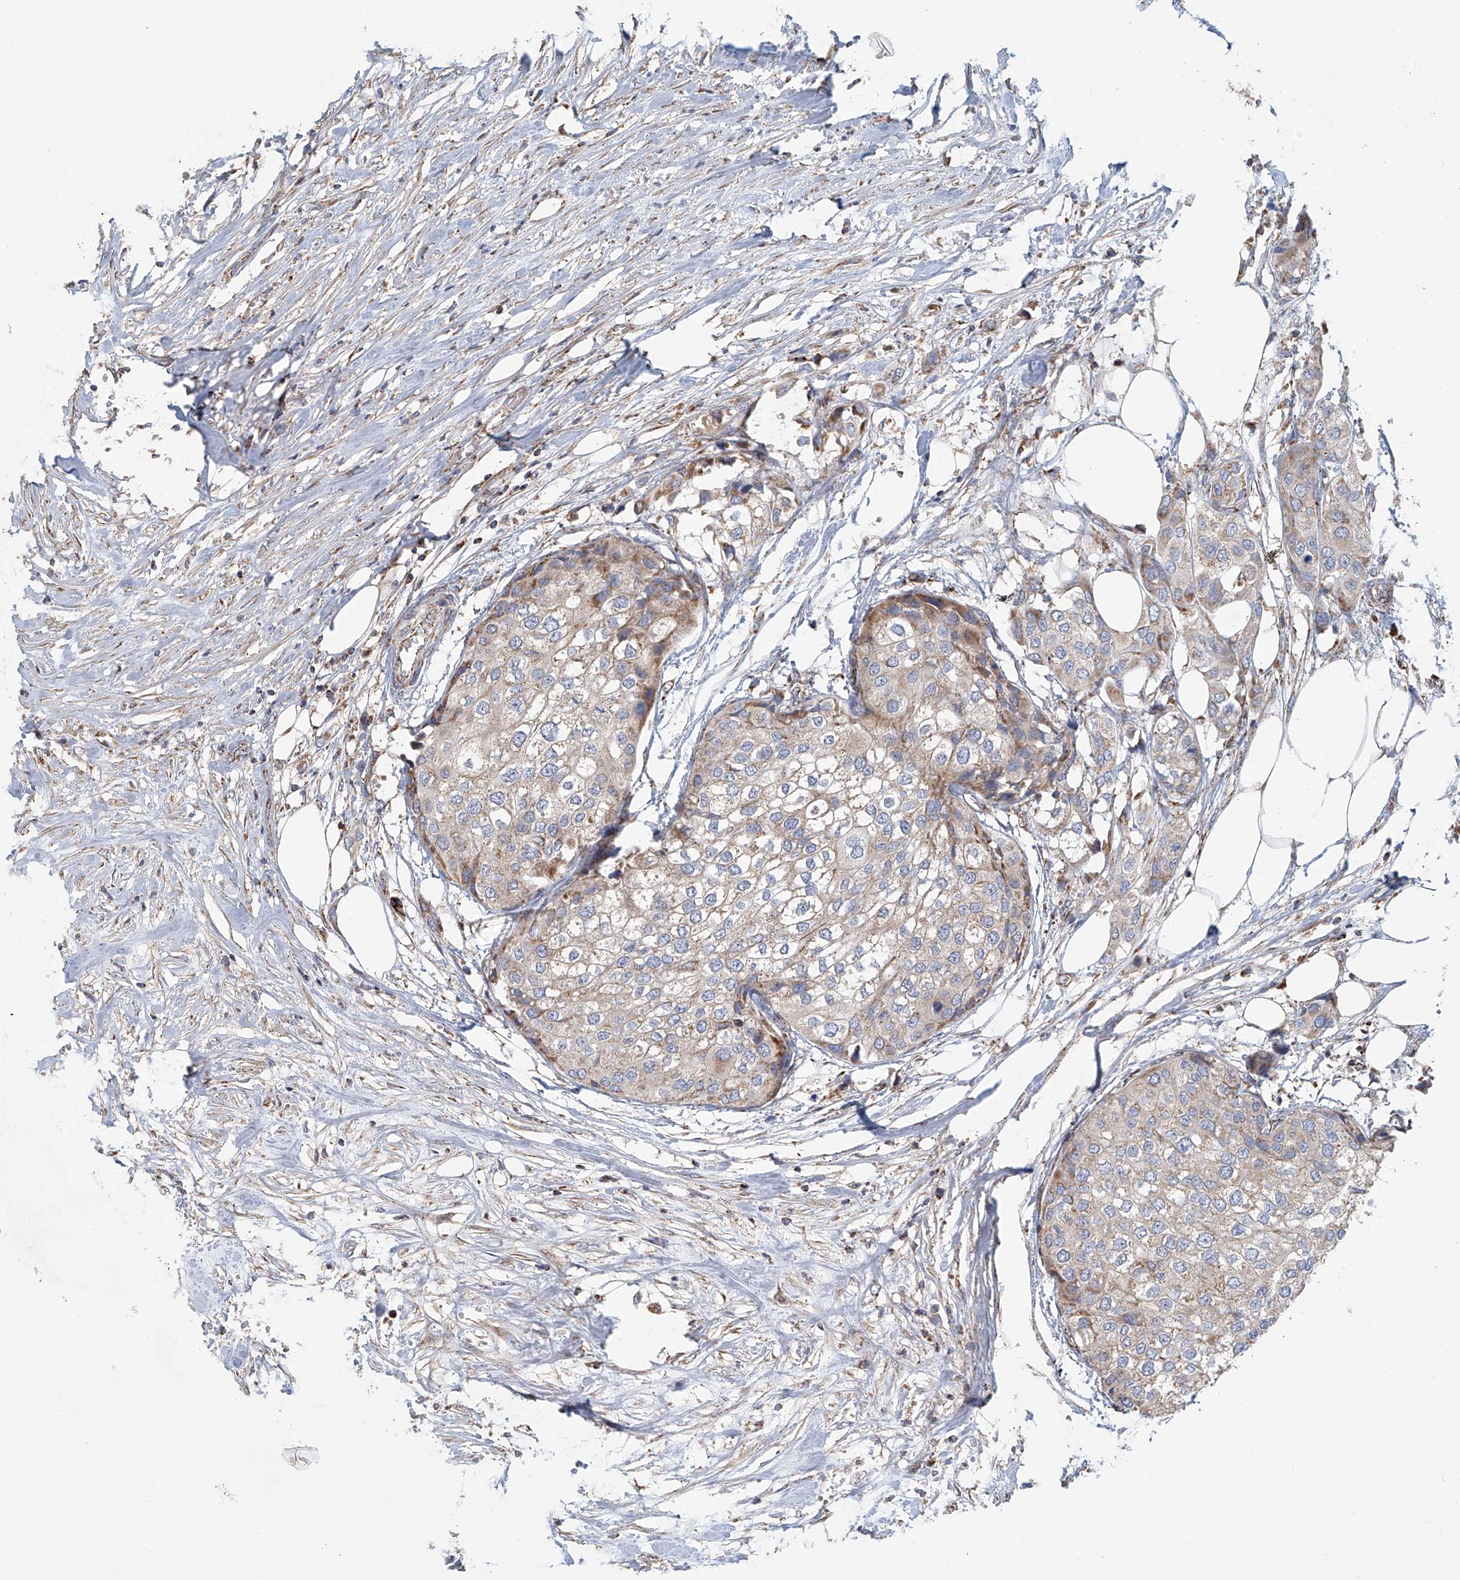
{"staining": {"intensity": "moderate", "quantity": "<25%", "location": "cytoplasmic/membranous"}, "tissue": "urothelial cancer", "cell_type": "Tumor cells", "image_type": "cancer", "snomed": [{"axis": "morphology", "description": "Urothelial carcinoma, High grade"}, {"axis": "topography", "description": "Urinary bladder"}], "caption": "This photomicrograph reveals IHC staining of human urothelial carcinoma (high-grade), with low moderate cytoplasmic/membranous positivity in approximately <25% of tumor cells.", "gene": "MCL1", "patient": {"sex": "male", "age": 64}}